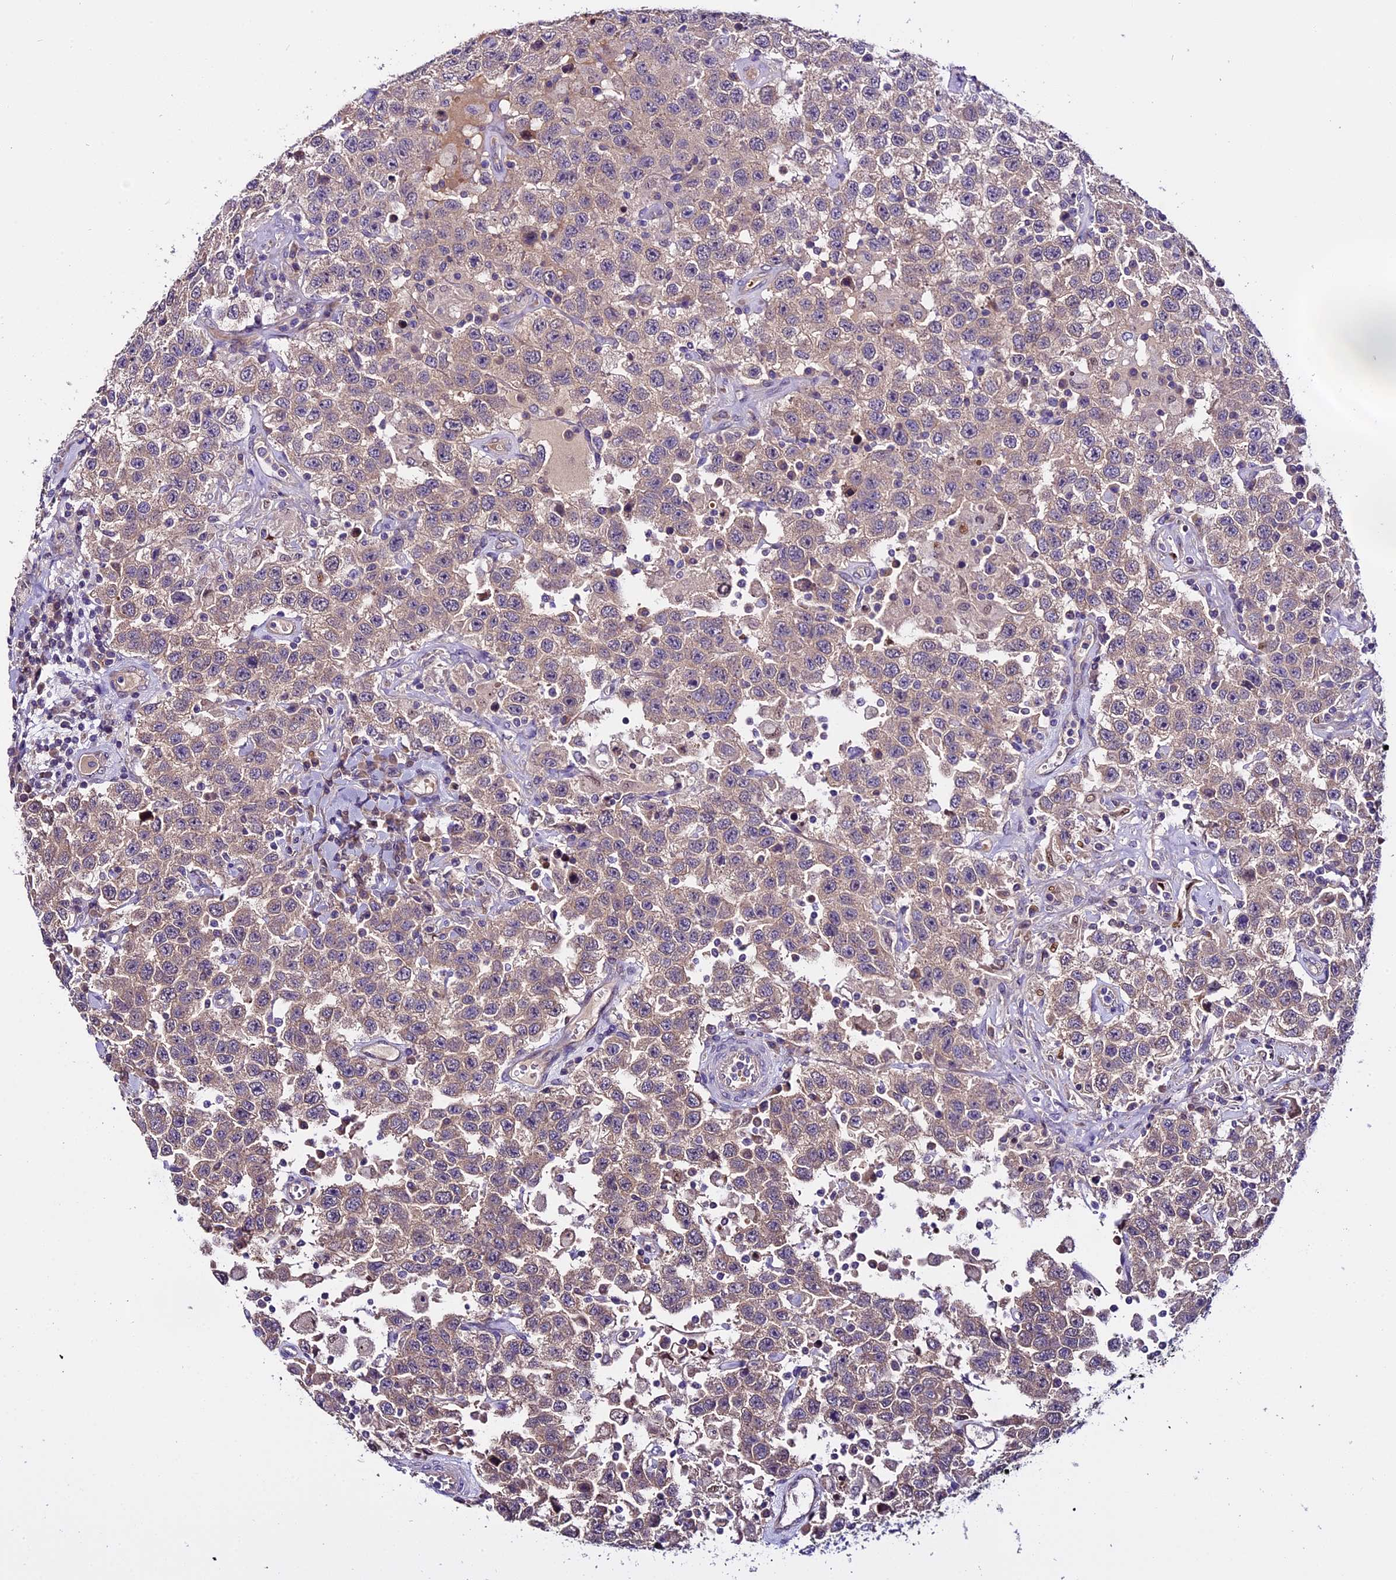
{"staining": {"intensity": "weak", "quantity": "25%-75%", "location": "cytoplasmic/membranous"}, "tissue": "testis cancer", "cell_type": "Tumor cells", "image_type": "cancer", "snomed": [{"axis": "morphology", "description": "Seminoma, NOS"}, {"axis": "topography", "description": "Testis"}], "caption": "A brown stain shows weak cytoplasmic/membranous positivity of a protein in human testis cancer (seminoma) tumor cells. (IHC, brightfield microscopy, high magnification).", "gene": "C9orf40", "patient": {"sex": "male", "age": 41}}